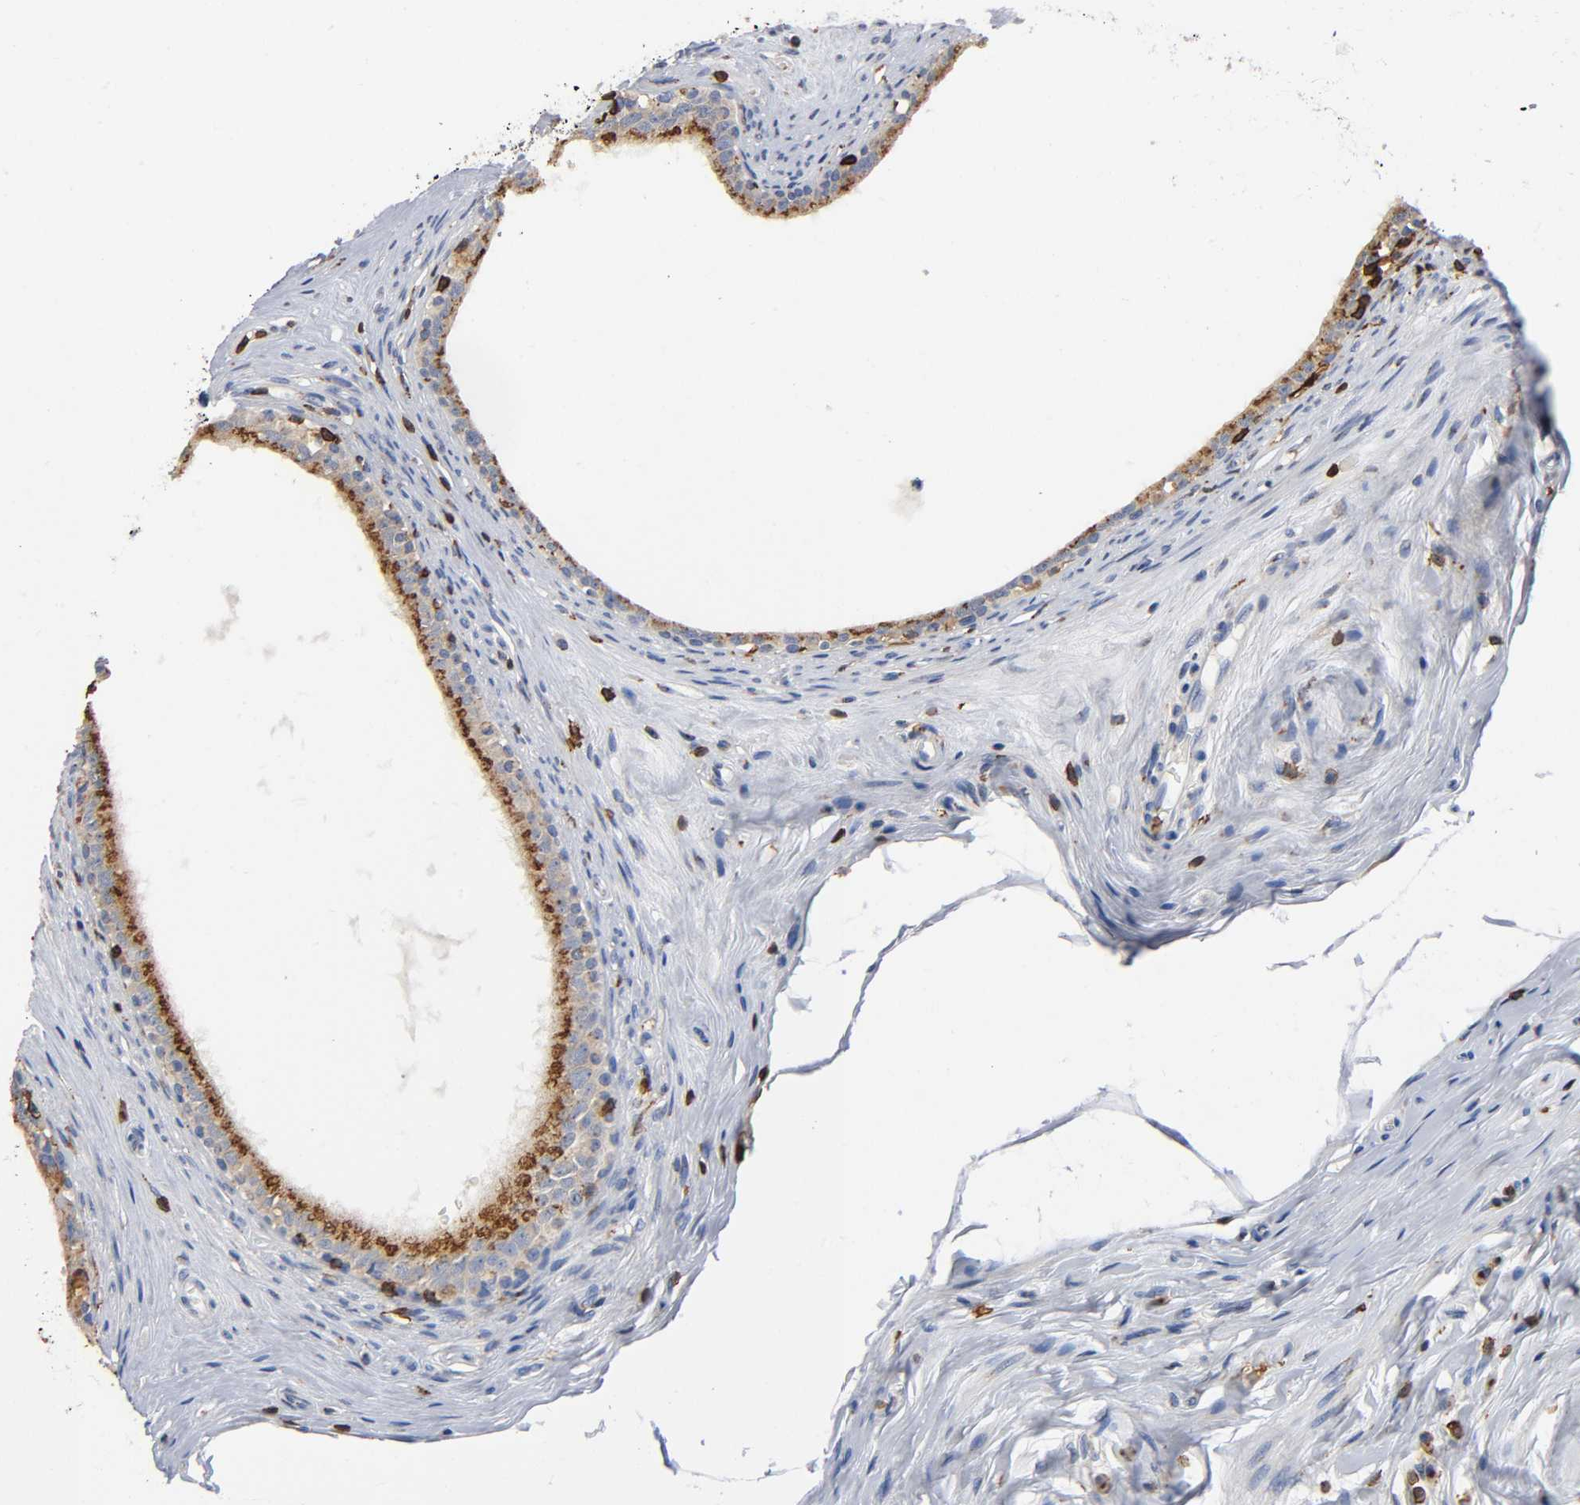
{"staining": {"intensity": "moderate", "quantity": ">75%", "location": "cytoplasmic/membranous"}, "tissue": "epididymis", "cell_type": "Glandular cells", "image_type": "normal", "snomed": [{"axis": "morphology", "description": "Normal tissue, NOS"}, {"axis": "morphology", "description": "Inflammation, NOS"}, {"axis": "topography", "description": "Epididymis"}], "caption": "High-magnification brightfield microscopy of benign epididymis stained with DAB (3,3'-diaminobenzidine) (brown) and counterstained with hematoxylin (blue). glandular cells exhibit moderate cytoplasmic/membranous positivity is seen in about>75% of cells.", "gene": "CAPN10", "patient": {"sex": "male", "age": 84}}